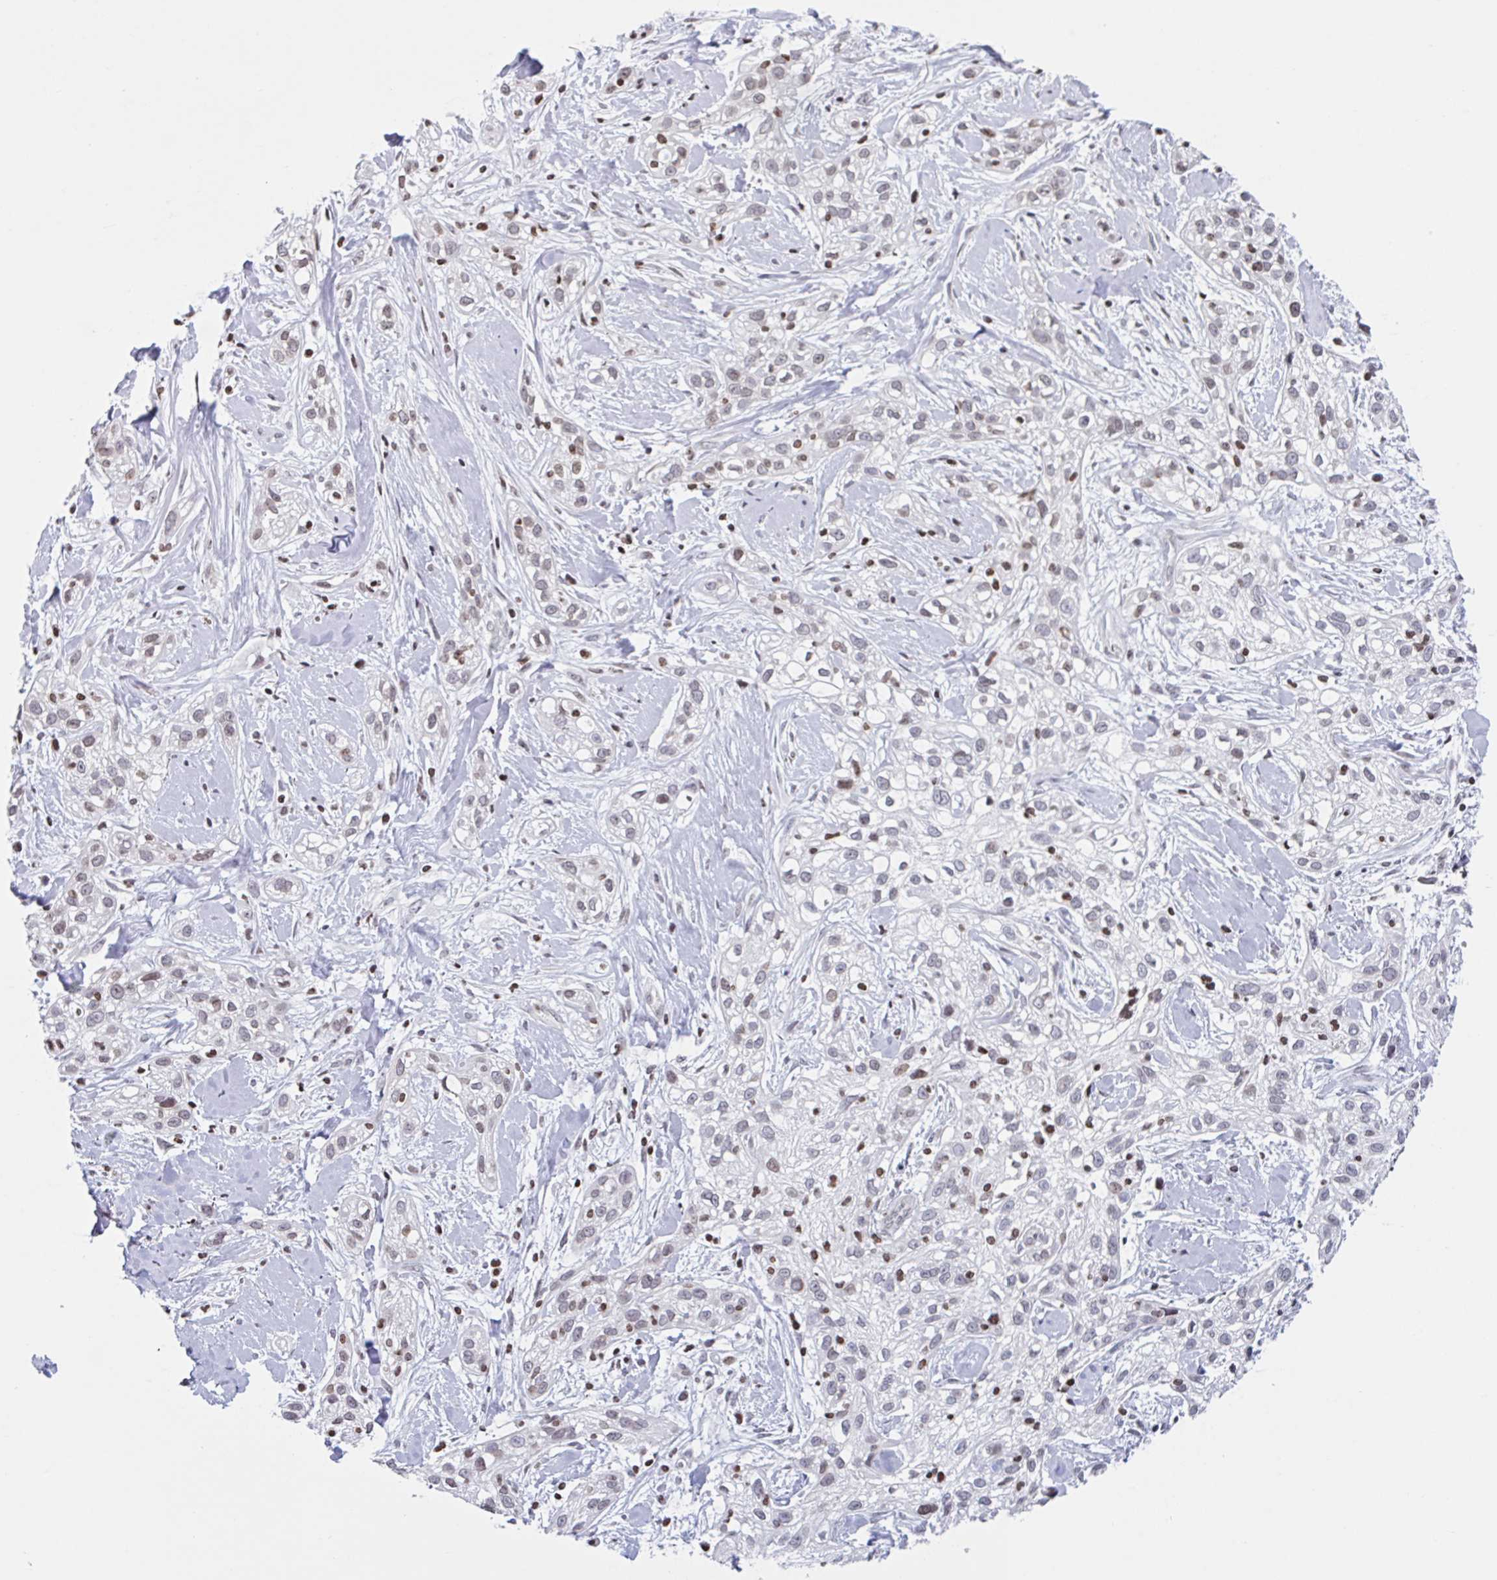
{"staining": {"intensity": "weak", "quantity": ">75%", "location": "nuclear"}, "tissue": "skin cancer", "cell_type": "Tumor cells", "image_type": "cancer", "snomed": [{"axis": "morphology", "description": "Squamous cell carcinoma, NOS"}, {"axis": "topography", "description": "Skin"}], "caption": "Squamous cell carcinoma (skin) stained with IHC displays weak nuclear staining in approximately >75% of tumor cells.", "gene": "NOL6", "patient": {"sex": "male", "age": 82}}